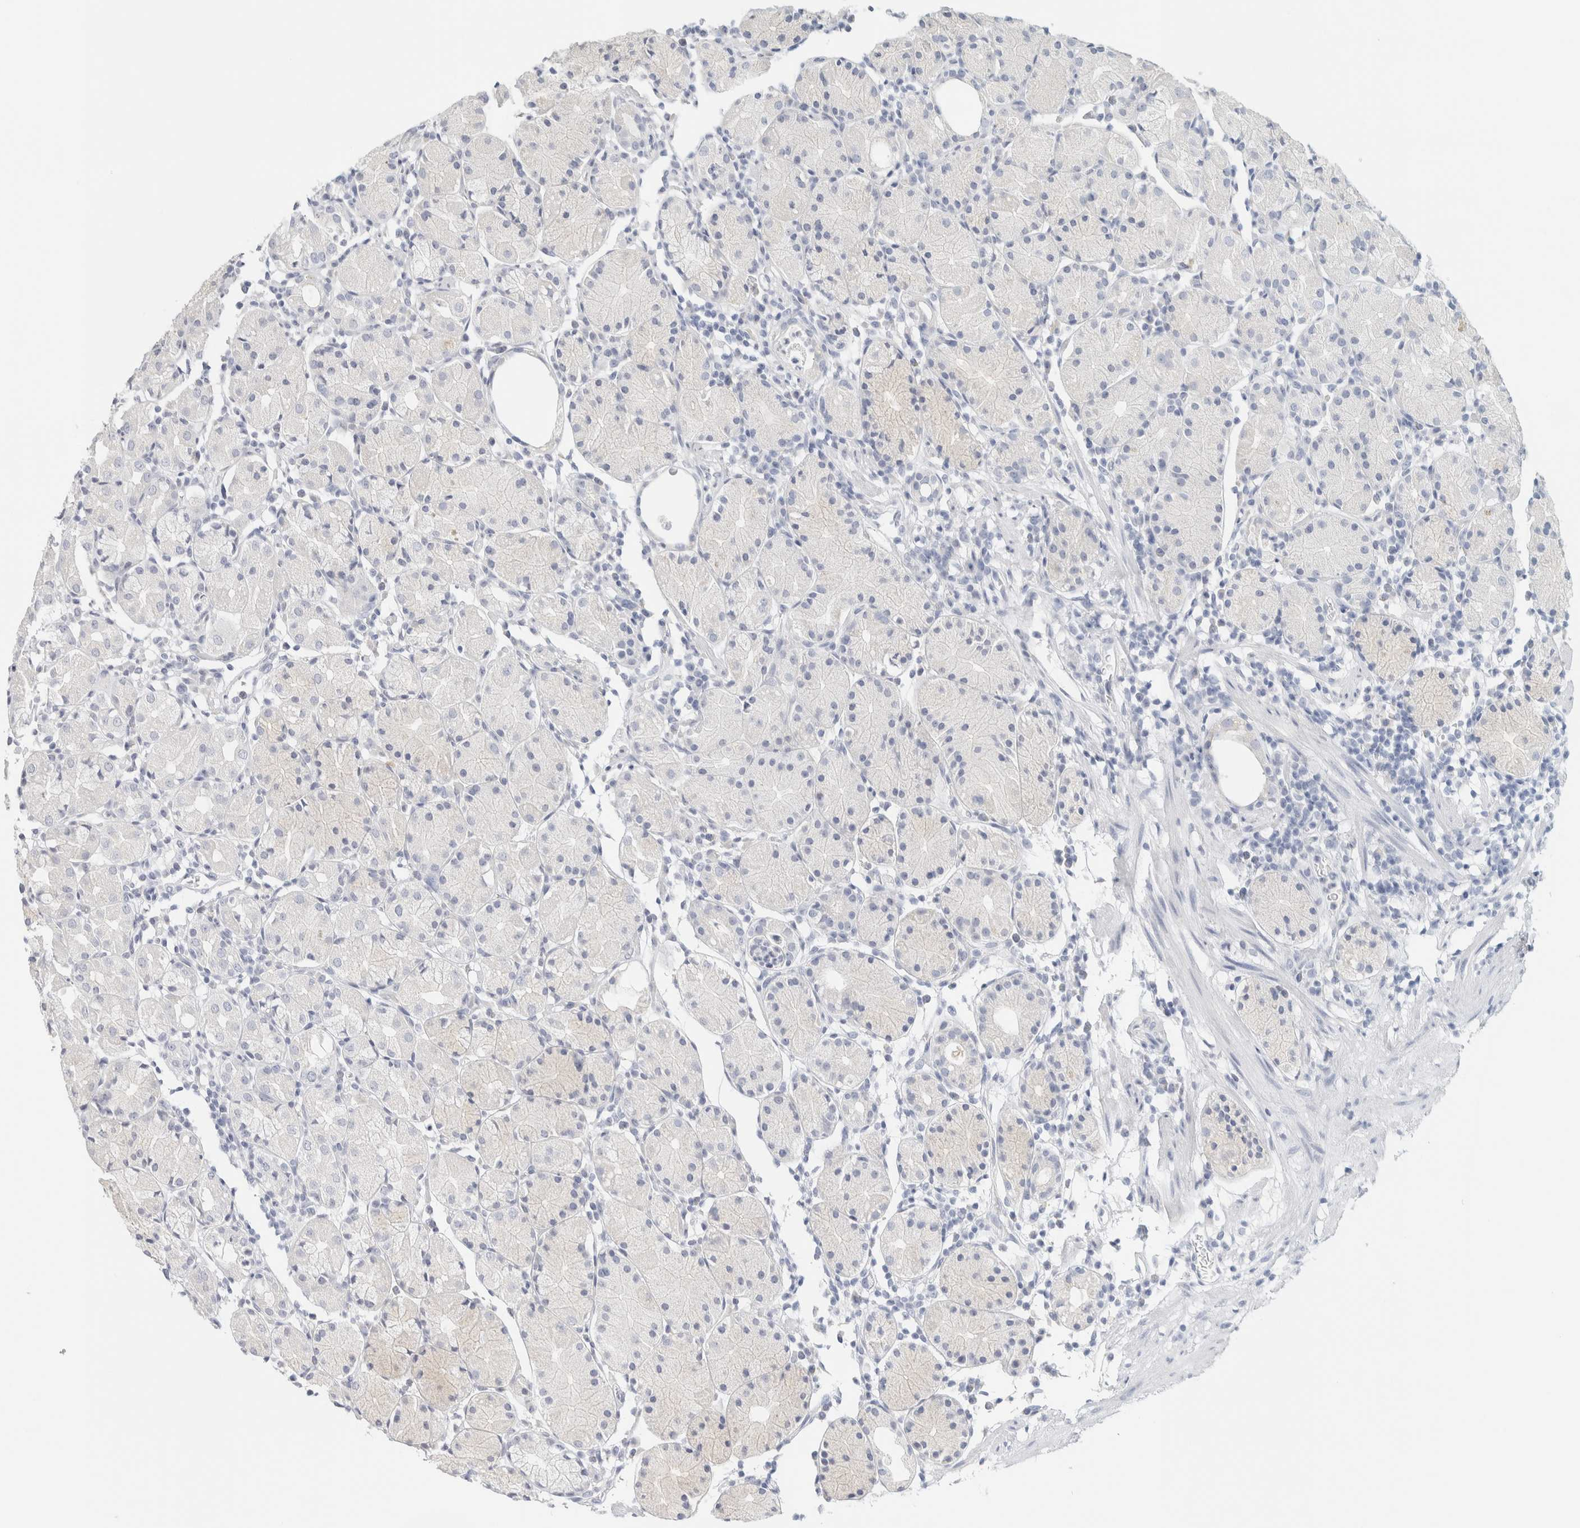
{"staining": {"intensity": "negative", "quantity": "none", "location": "none"}, "tissue": "stomach", "cell_type": "Glandular cells", "image_type": "normal", "snomed": [{"axis": "morphology", "description": "Normal tissue, NOS"}, {"axis": "topography", "description": "Stomach"}, {"axis": "topography", "description": "Stomach, lower"}], "caption": "Protein analysis of unremarkable stomach exhibits no significant staining in glandular cells.", "gene": "NEFM", "patient": {"sex": "female", "age": 75}}